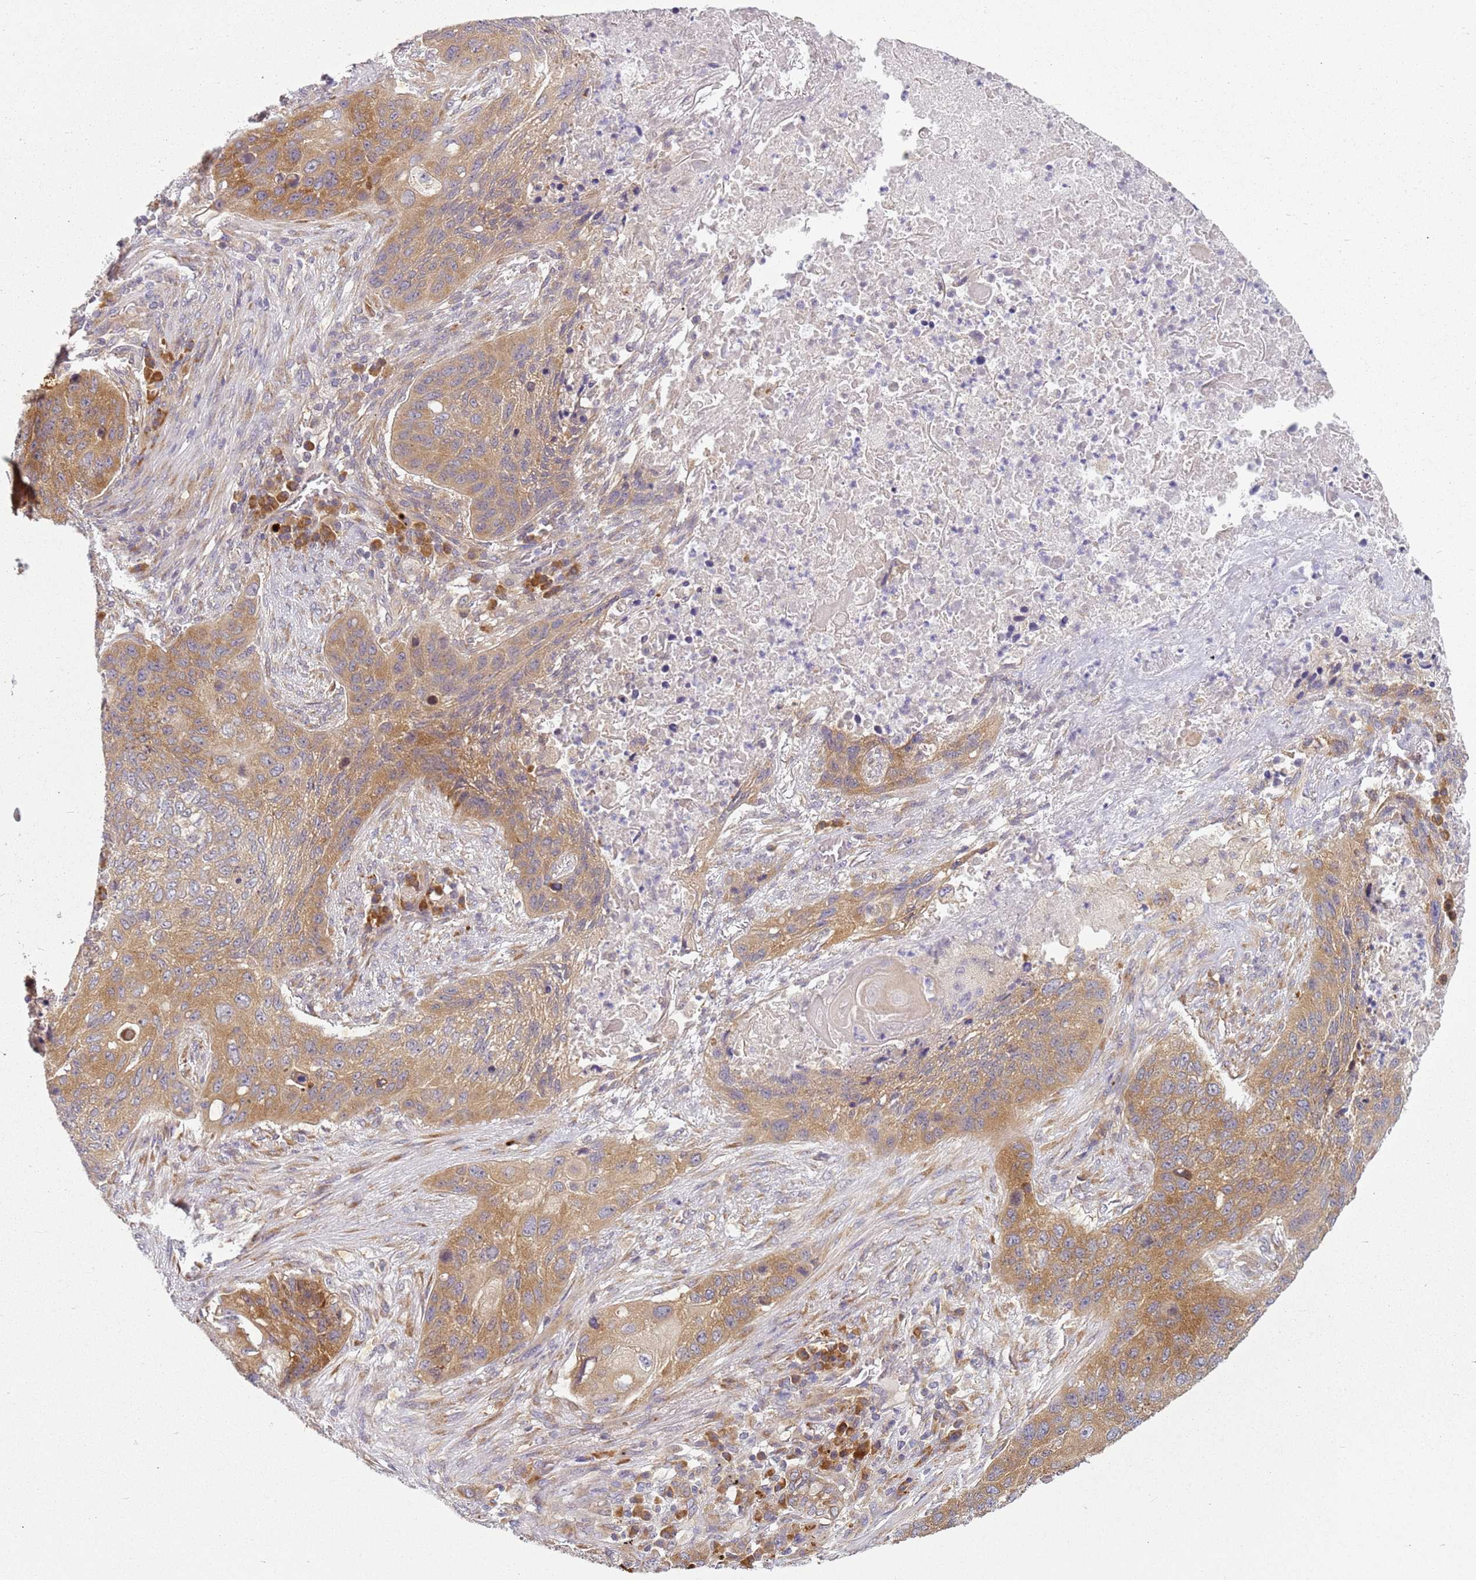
{"staining": {"intensity": "moderate", "quantity": ">75%", "location": "cytoplasmic/membranous"}, "tissue": "lung cancer", "cell_type": "Tumor cells", "image_type": "cancer", "snomed": [{"axis": "morphology", "description": "Squamous cell carcinoma, NOS"}, {"axis": "topography", "description": "Lung"}], "caption": "The photomicrograph shows immunohistochemical staining of lung cancer (squamous cell carcinoma). There is moderate cytoplasmic/membranous positivity is seen in approximately >75% of tumor cells.", "gene": "RPS28", "patient": {"sex": "female", "age": 63}}